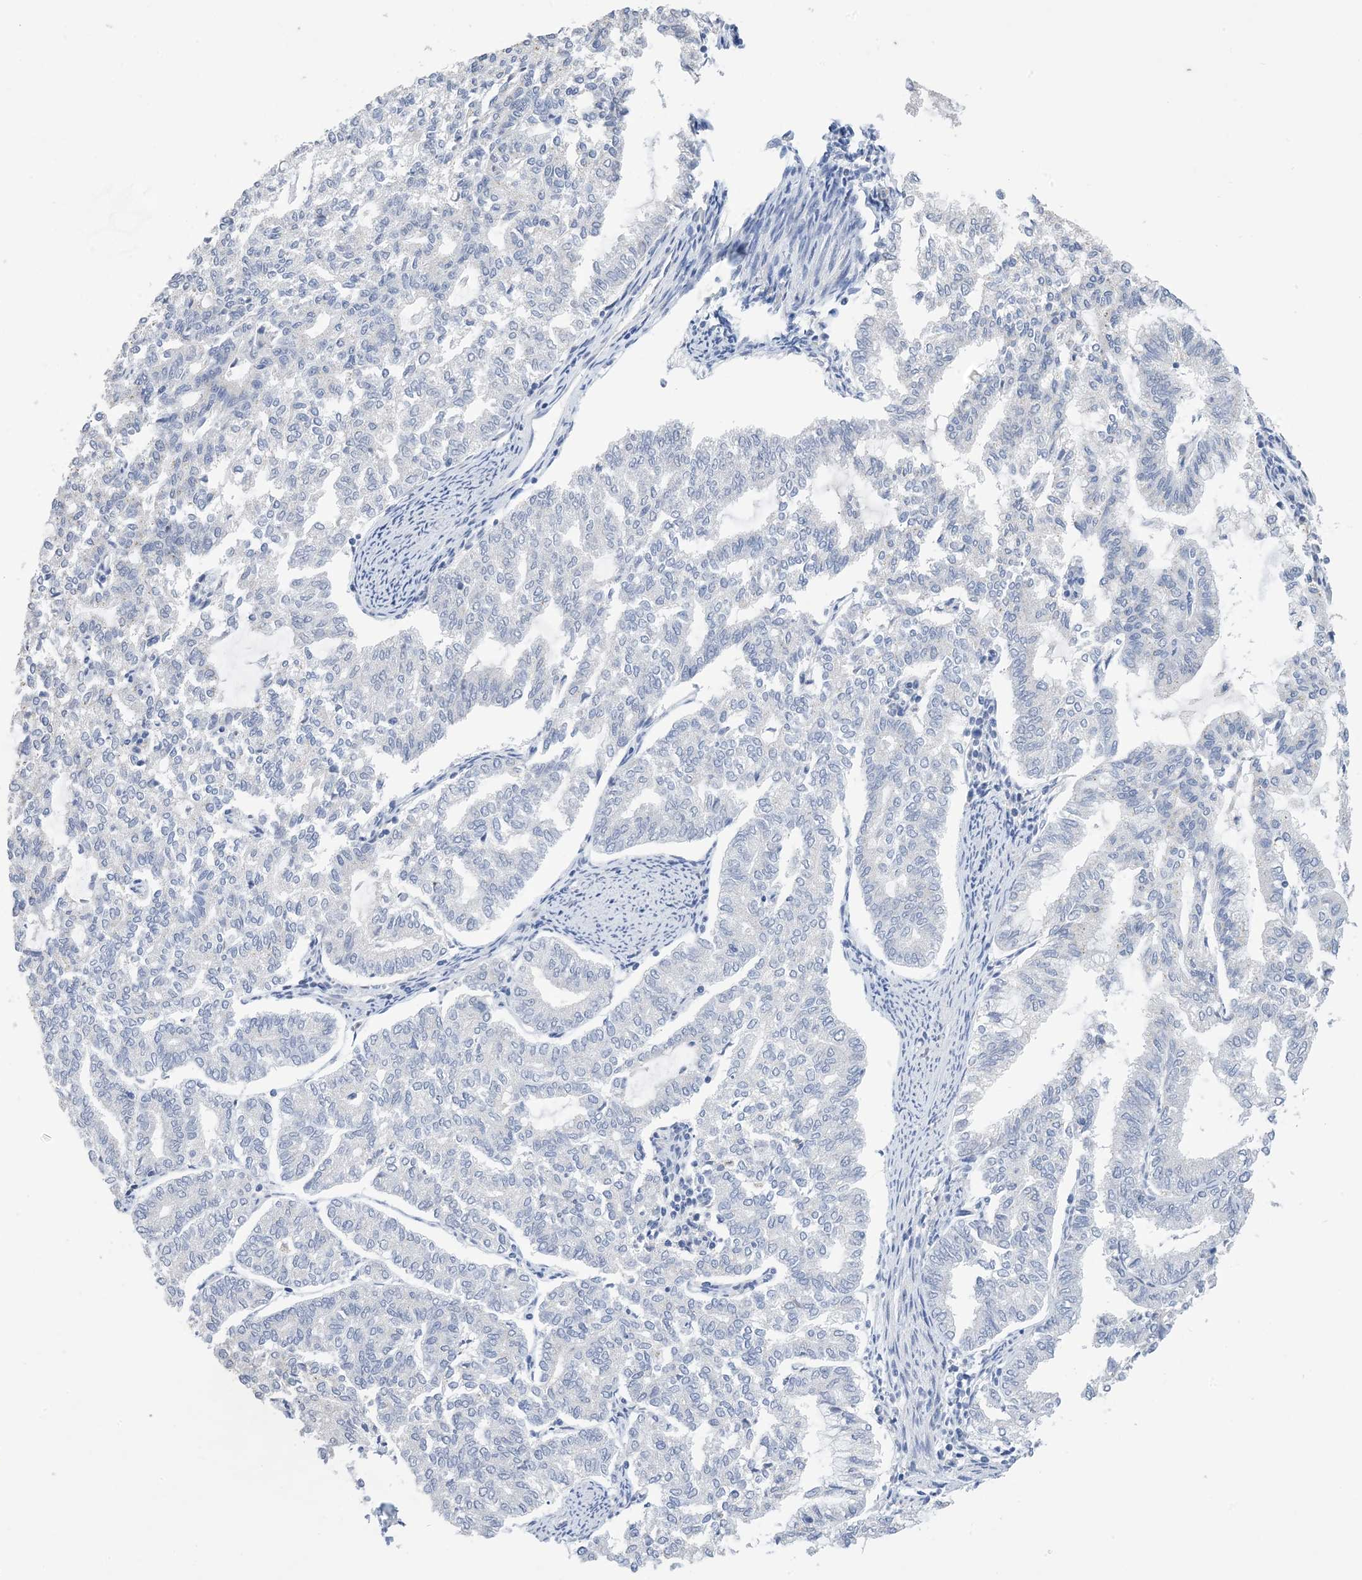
{"staining": {"intensity": "negative", "quantity": "none", "location": "none"}, "tissue": "endometrial cancer", "cell_type": "Tumor cells", "image_type": "cancer", "snomed": [{"axis": "morphology", "description": "Adenocarcinoma, NOS"}, {"axis": "topography", "description": "Endometrium"}], "caption": "Endometrial cancer (adenocarcinoma) was stained to show a protein in brown. There is no significant staining in tumor cells.", "gene": "DSC3", "patient": {"sex": "female", "age": 79}}